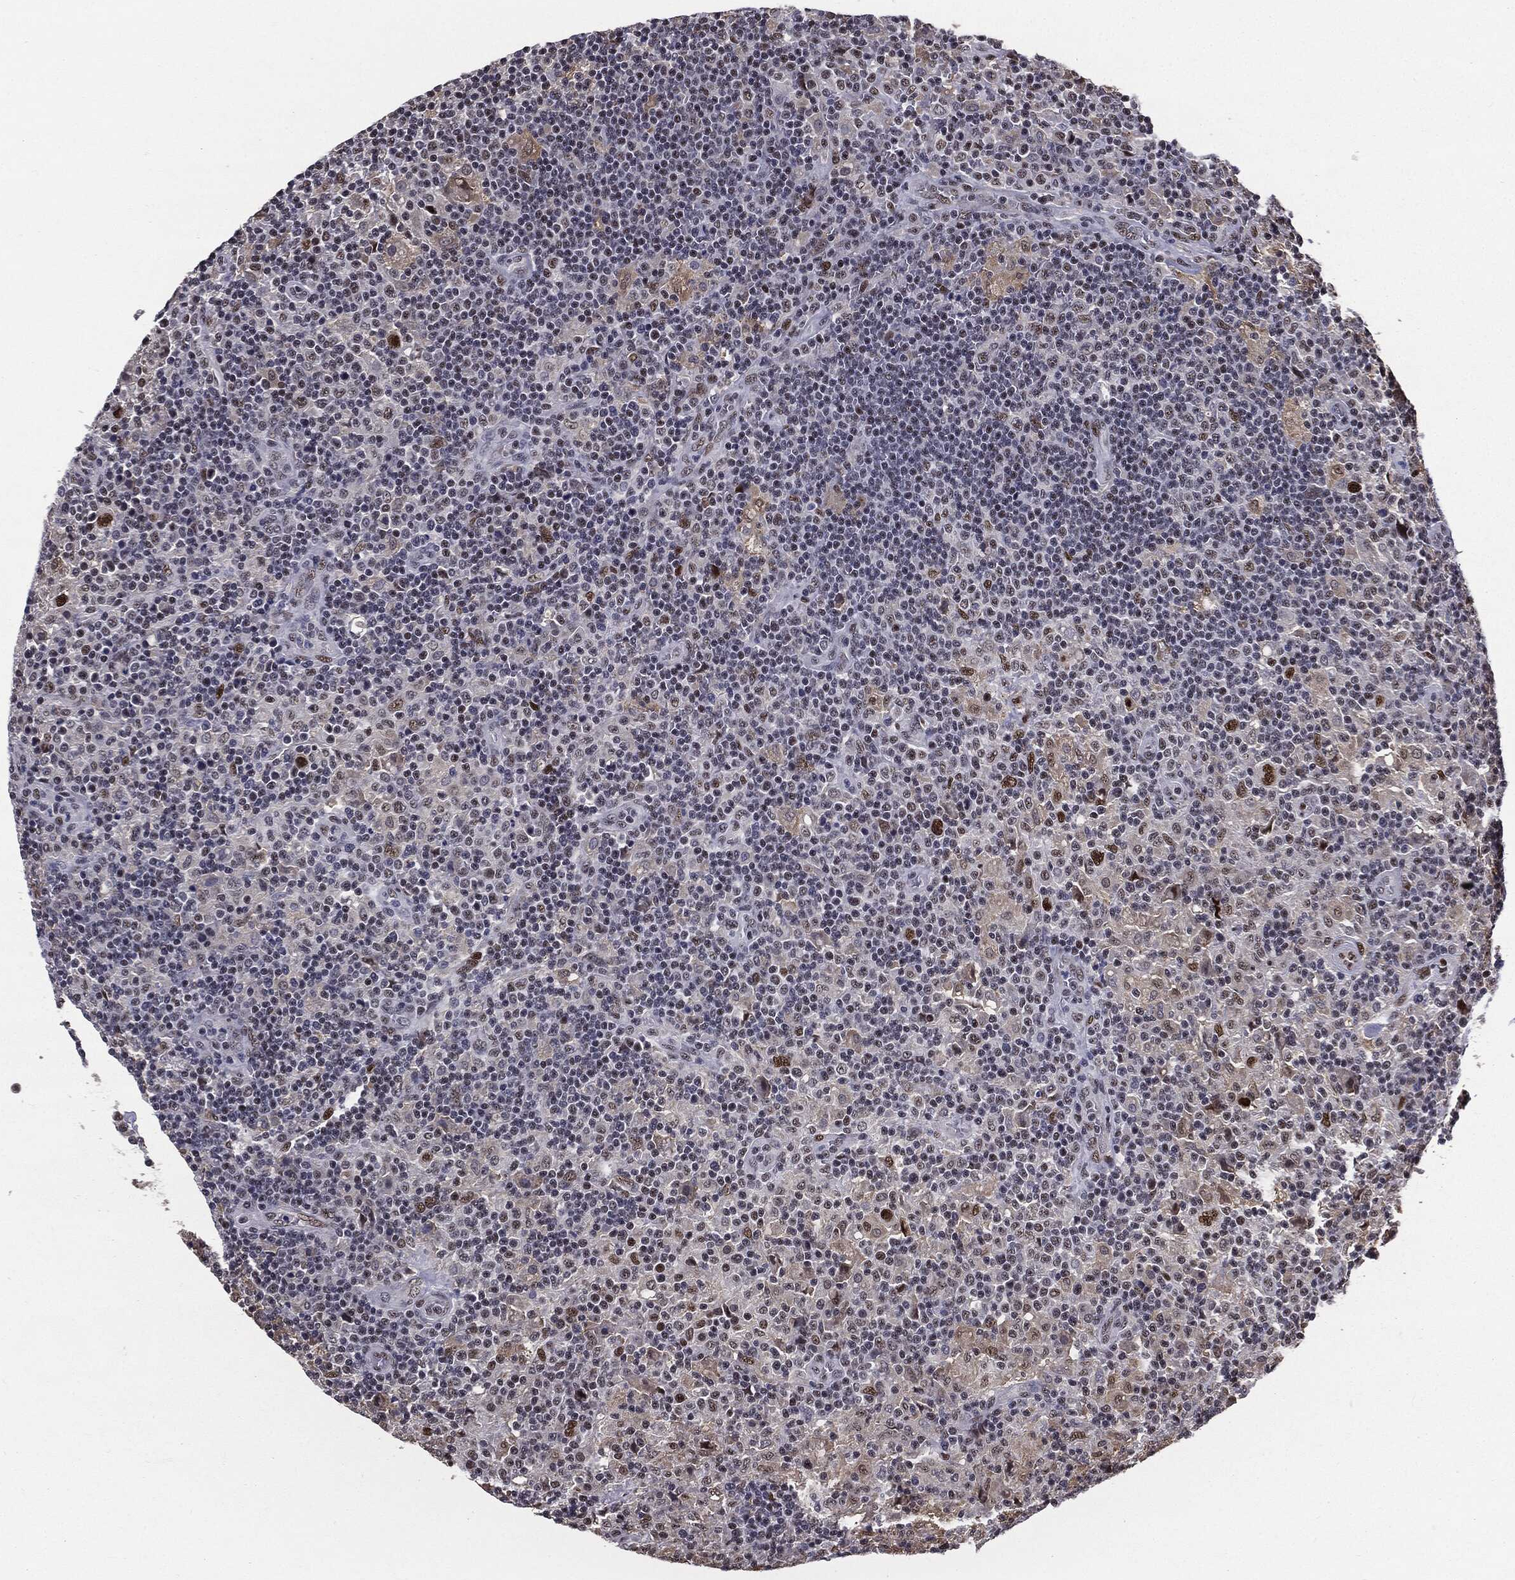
{"staining": {"intensity": "strong", "quantity": ">75%", "location": "nuclear"}, "tissue": "lymphoma", "cell_type": "Tumor cells", "image_type": "cancer", "snomed": [{"axis": "morphology", "description": "Hodgkin's disease, NOS"}, {"axis": "topography", "description": "Lymph node"}], "caption": "Immunohistochemistry micrograph of lymphoma stained for a protein (brown), which reveals high levels of strong nuclear positivity in about >75% of tumor cells.", "gene": "JUN", "patient": {"sex": "male", "age": 70}}